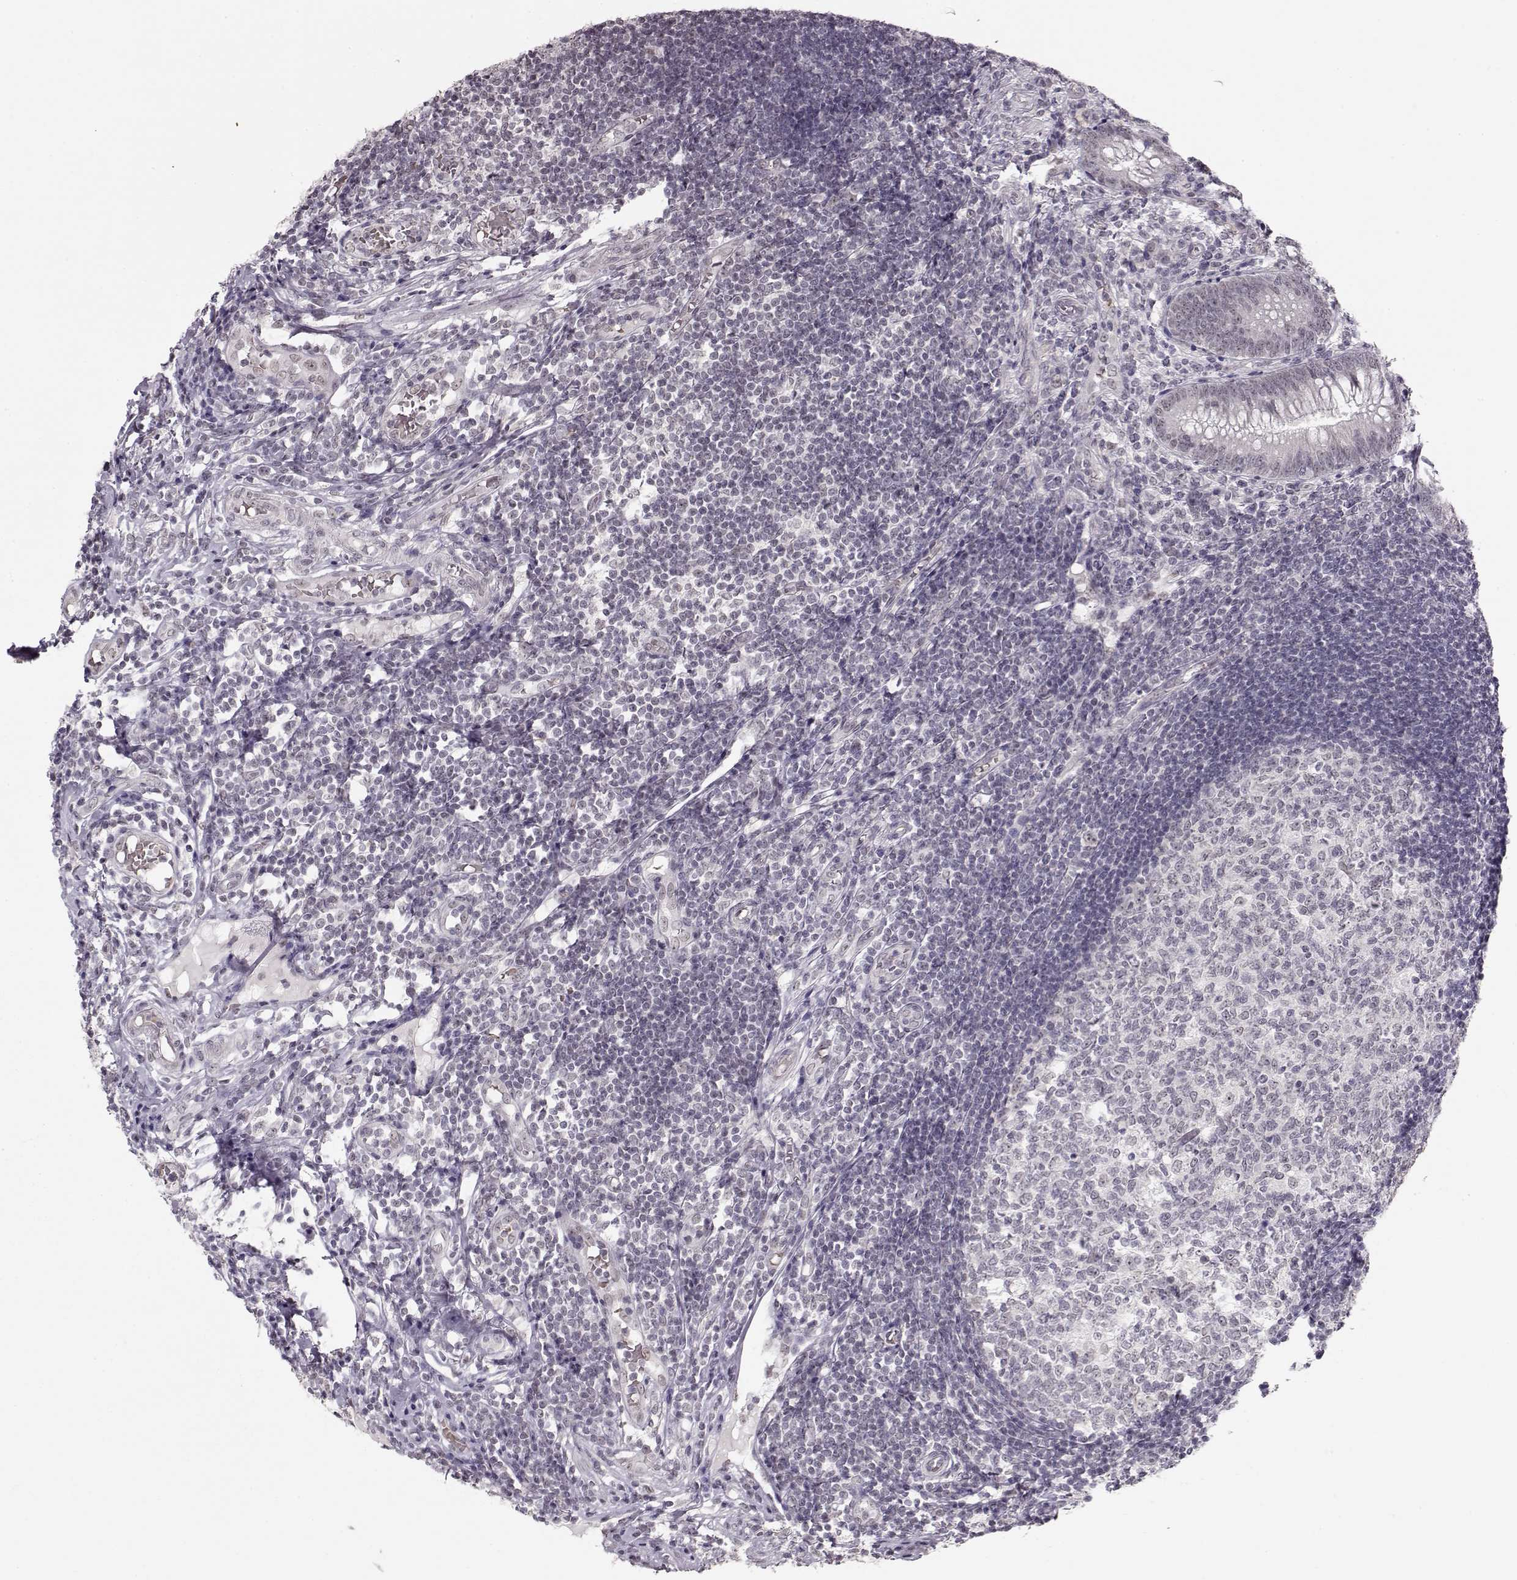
{"staining": {"intensity": "negative", "quantity": "none", "location": "none"}, "tissue": "appendix", "cell_type": "Glandular cells", "image_type": "normal", "snomed": [{"axis": "morphology", "description": "Normal tissue, NOS"}, {"axis": "morphology", "description": "Inflammation, NOS"}, {"axis": "topography", "description": "Appendix"}], "caption": "Immunohistochemistry (IHC) histopathology image of unremarkable appendix: appendix stained with DAB shows no significant protein staining in glandular cells.", "gene": "PCP4", "patient": {"sex": "male", "age": 16}}